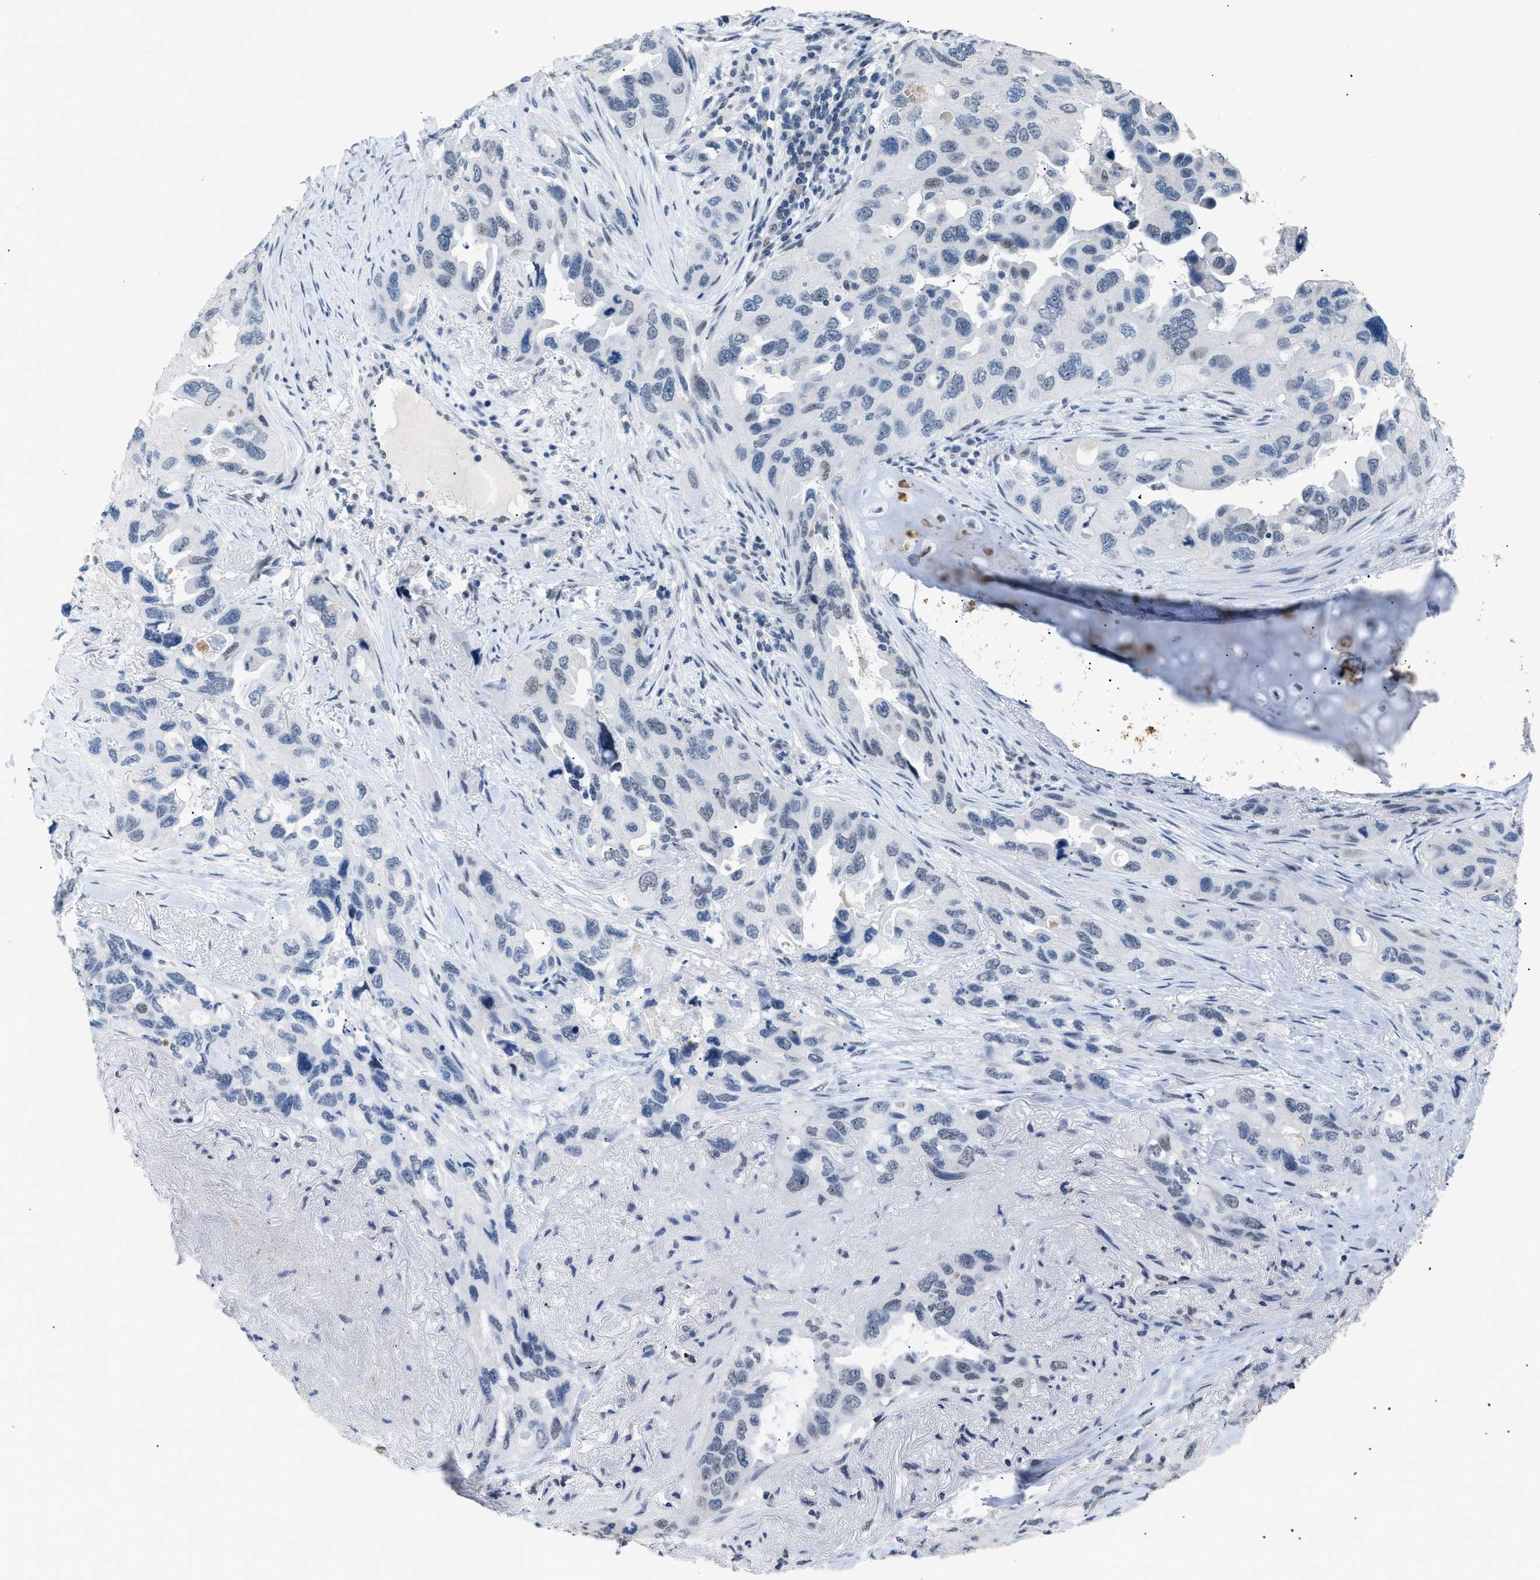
{"staining": {"intensity": "negative", "quantity": "none", "location": "none"}, "tissue": "lung cancer", "cell_type": "Tumor cells", "image_type": "cancer", "snomed": [{"axis": "morphology", "description": "Squamous cell carcinoma, NOS"}, {"axis": "topography", "description": "Lung"}], "caption": "This is an immunohistochemistry (IHC) micrograph of human lung cancer (squamous cell carcinoma). There is no positivity in tumor cells.", "gene": "KCNC3", "patient": {"sex": "female", "age": 73}}